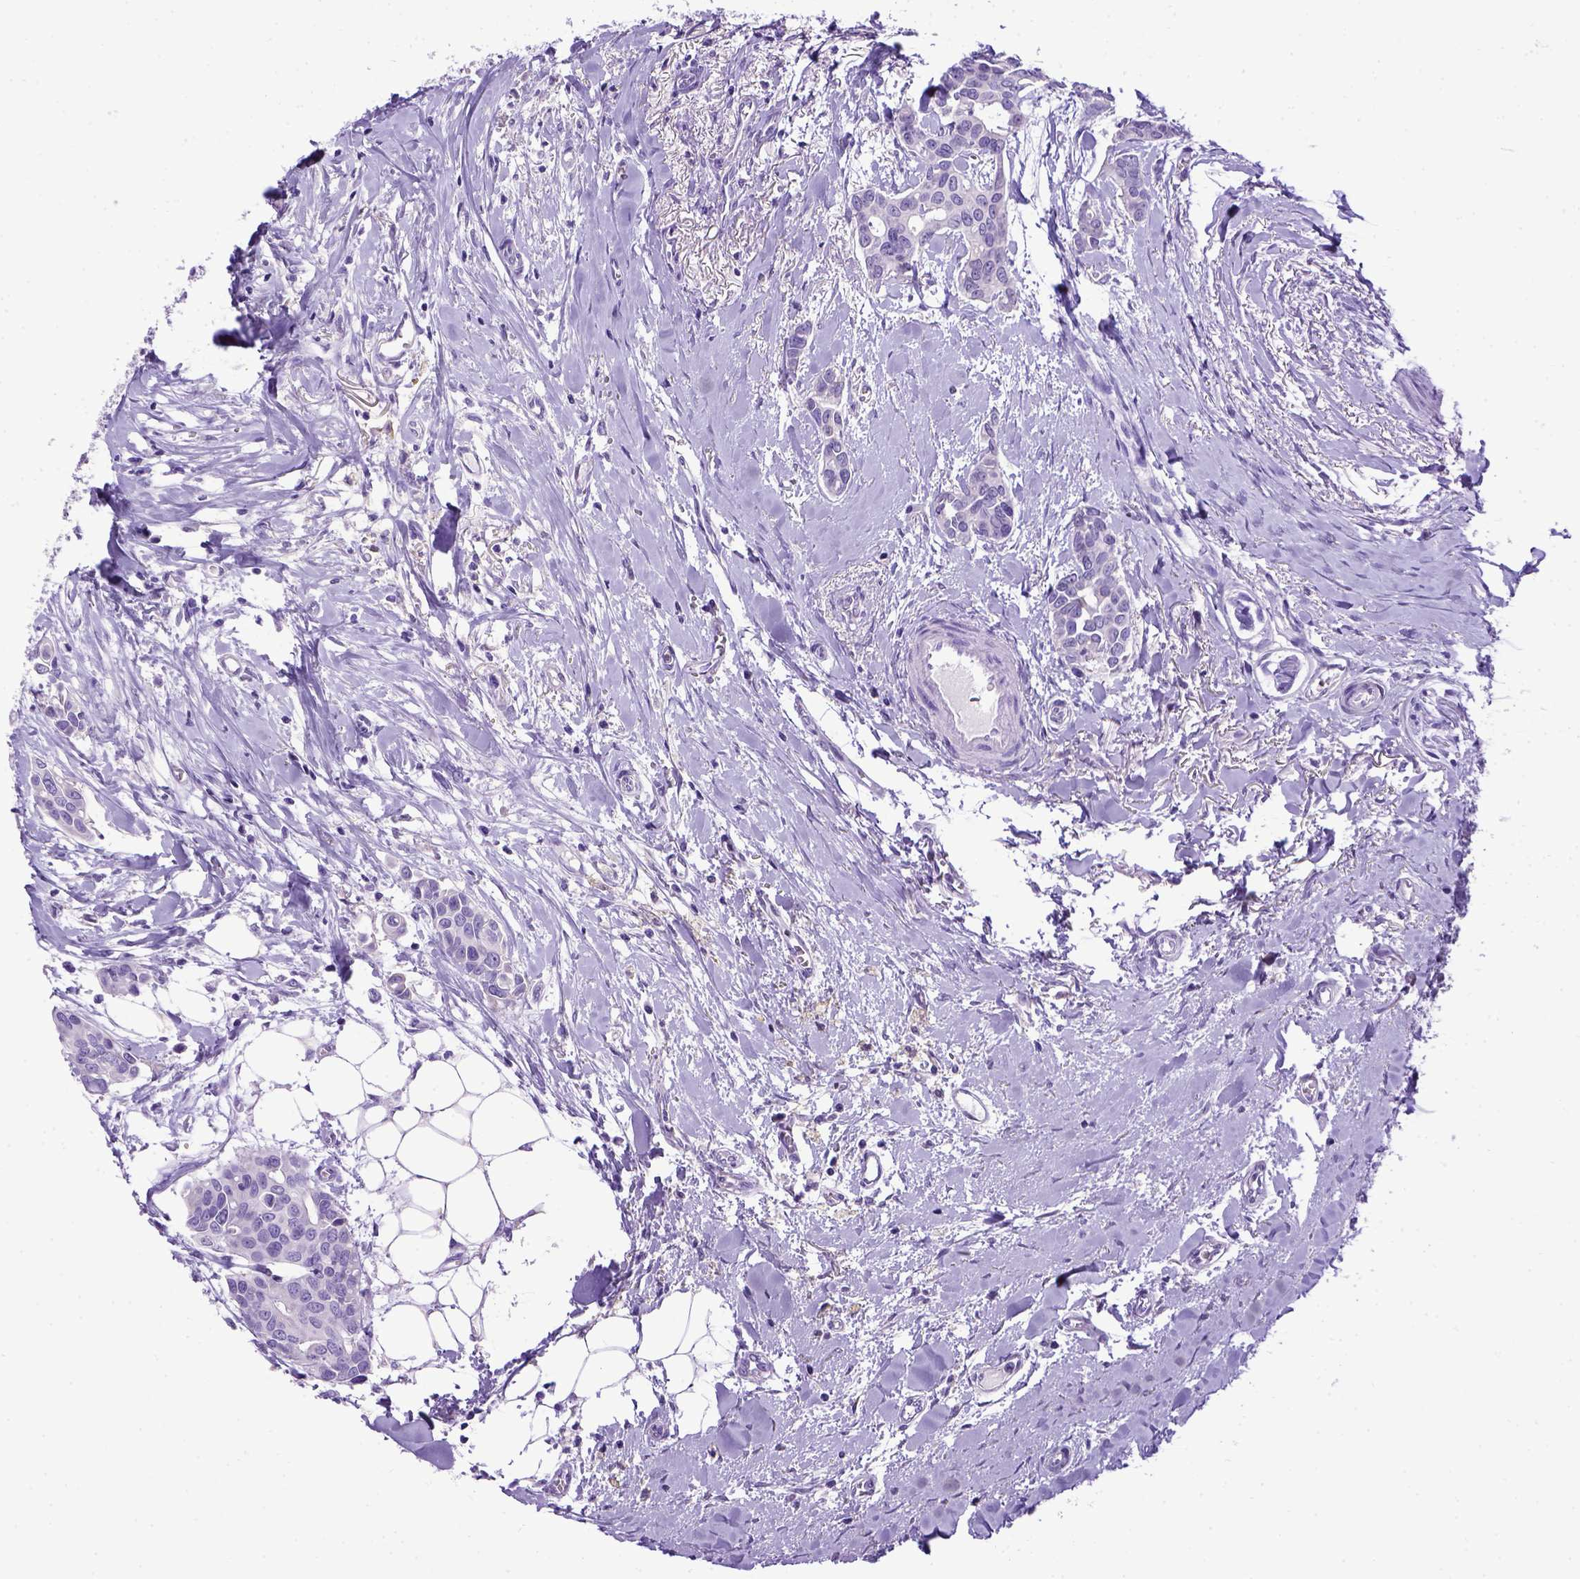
{"staining": {"intensity": "negative", "quantity": "none", "location": "none"}, "tissue": "breast cancer", "cell_type": "Tumor cells", "image_type": "cancer", "snomed": [{"axis": "morphology", "description": "Duct carcinoma"}, {"axis": "topography", "description": "Breast"}], "caption": "There is no significant staining in tumor cells of breast cancer (infiltrating ductal carcinoma).", "gene": "PTGES", "patient": {"sex": "female", "age": 54}}